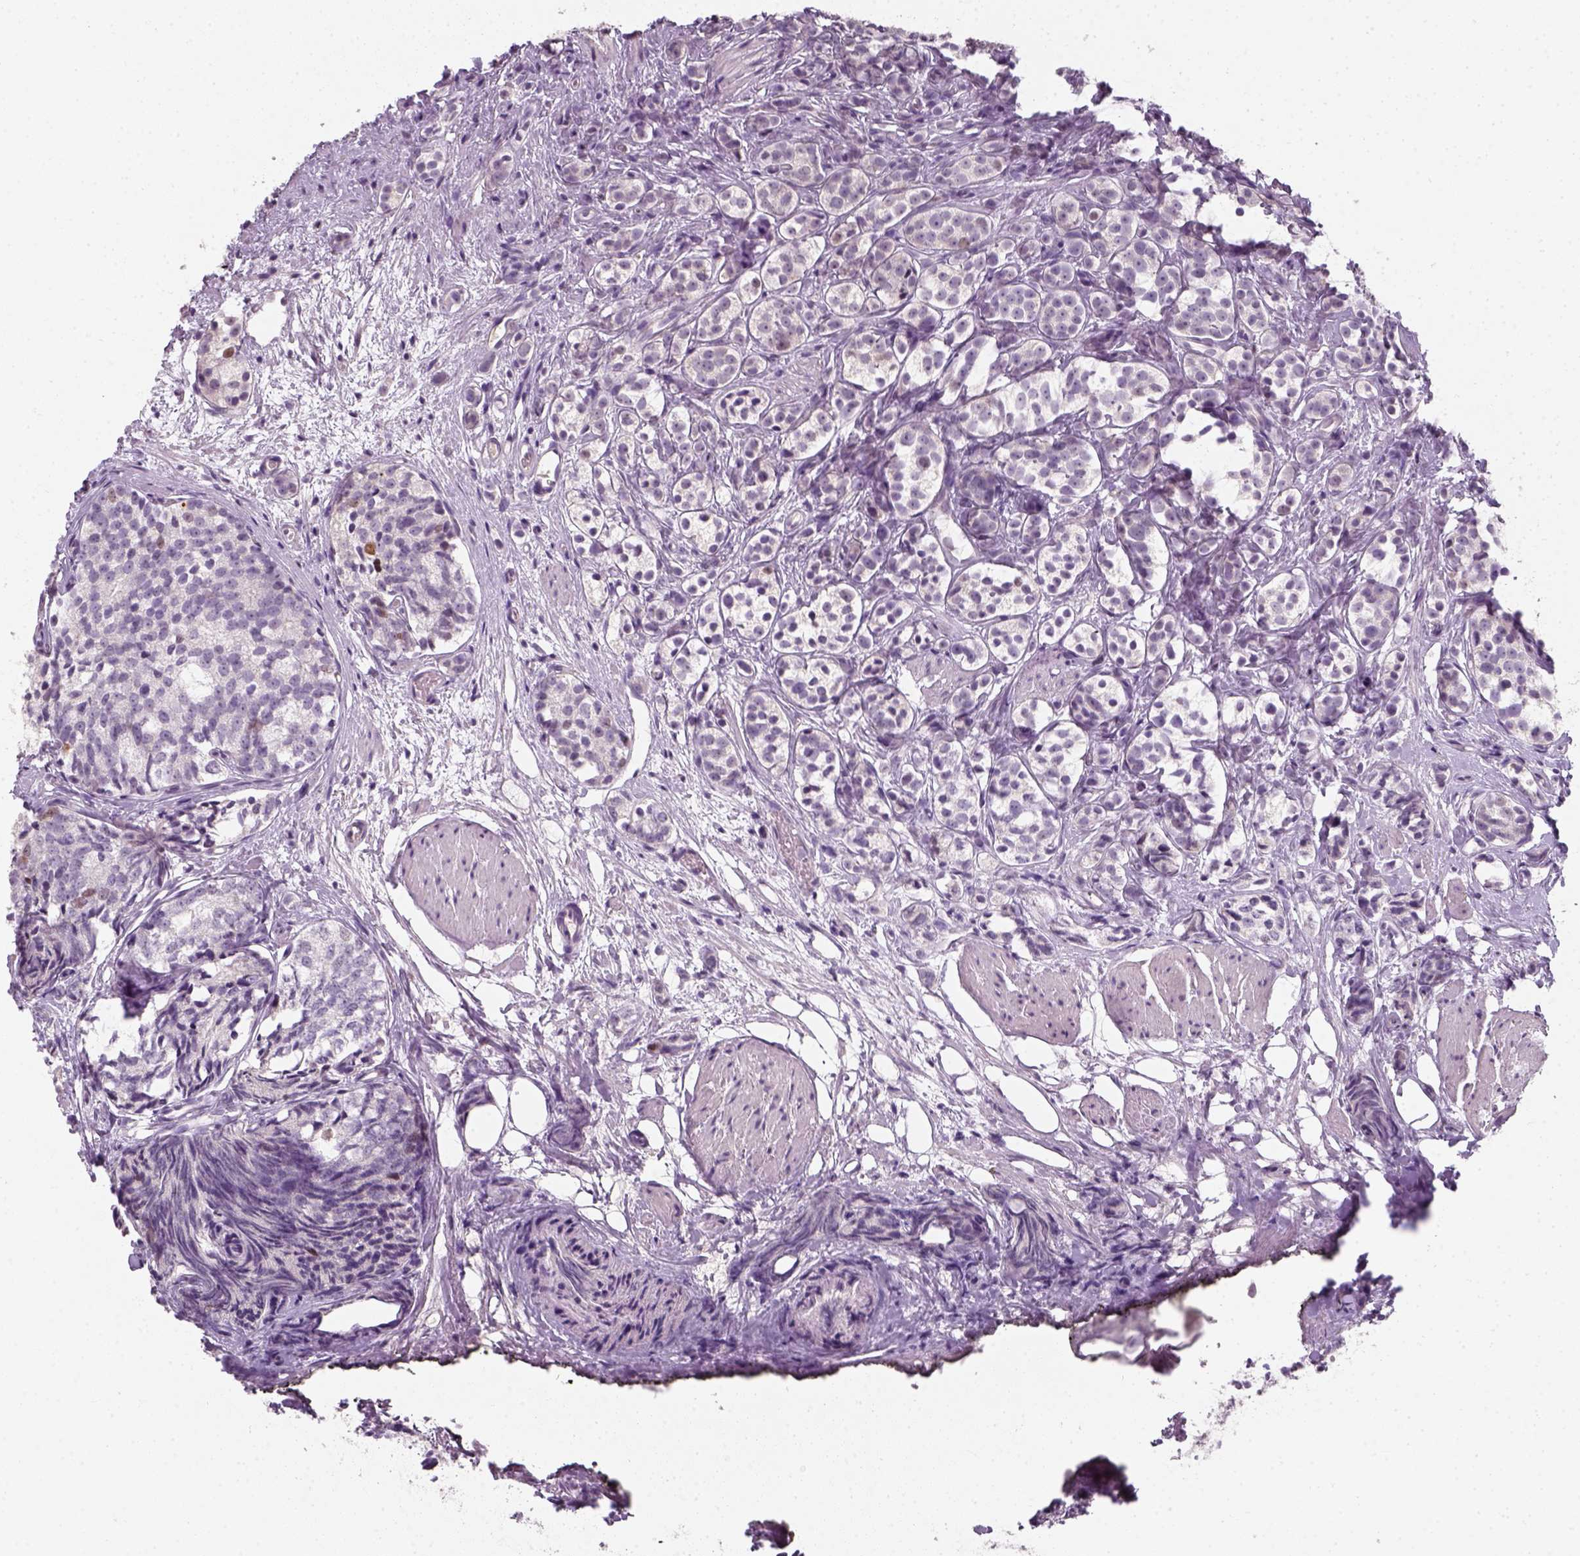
{"staining": {"intensity": "negative", "quantity": "none", "location": "none"}, "tissue": "prostate cancer", "cell_type": "Tumor cells", "image_type": "cancer", "snomed": [{"axis": "morphology", "description": "Adenocarcinoma, High grade"}, {"axis": "topography", "description": "Prostate"}], "caption": "There is no significant expression in tumor cells of adenocarcinoma (high-grade) (prostate).", "gene": "TP53", "patient": {"sex": "male", "age": 53}}